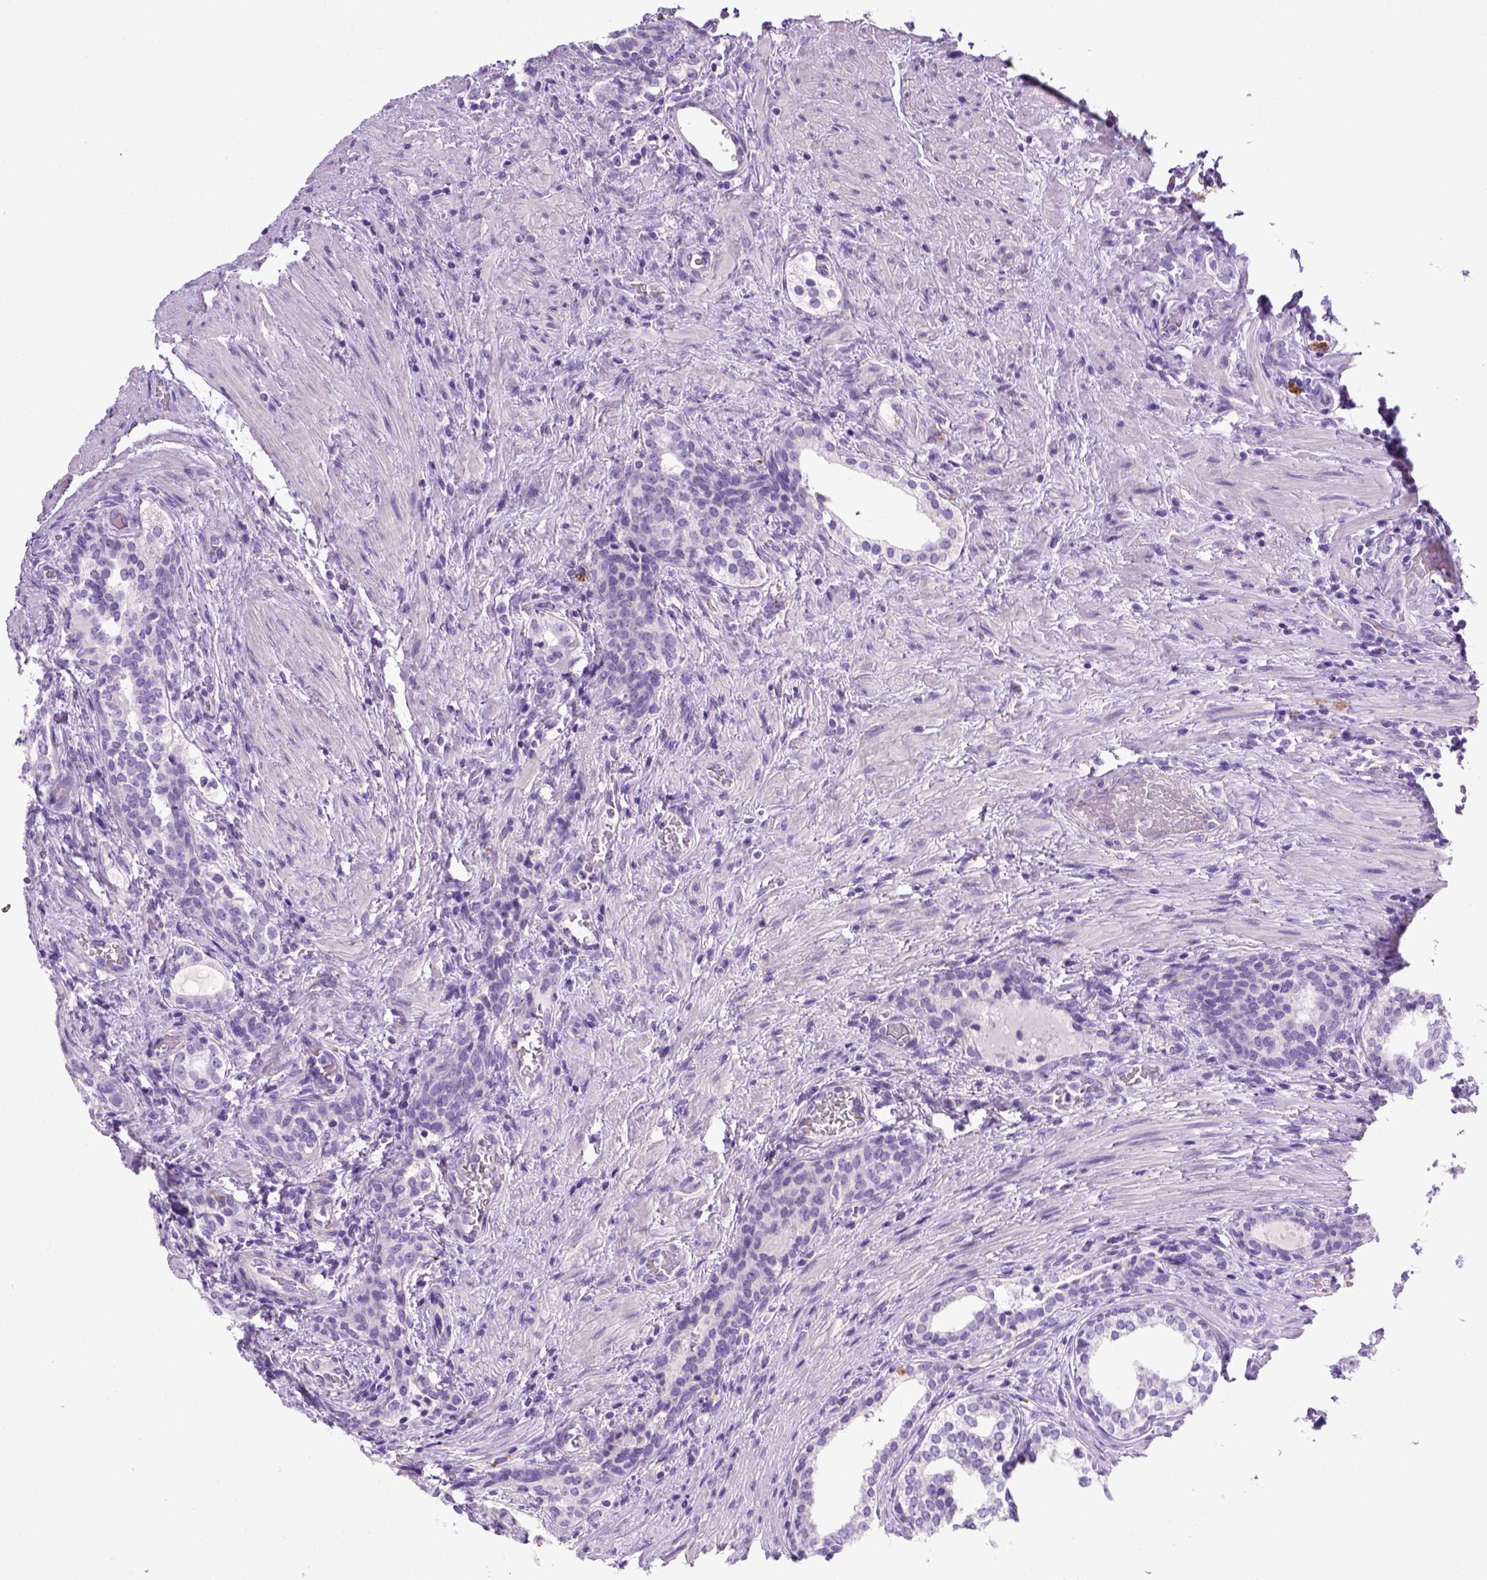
{"staining": {"intensity": "negative", "quantity": "none", "location": "none"}, "tissue": "prostate cancer", "cell_type": "Tumor cells", "image_type": "cancer", "snomed": [{"axis": "morphology", "description": "Adenocarcinoma, NOS"}, {"axis": "morphology", "description": "Adenocarcinoma, High grade"}, {"axis": "topography", "description": "Prostate"}], "caption": "Immunohistochemical staining of human prostate cancer reveals no significant staining in tumor cells.", "gene": "KRT71", "patient": {"sex": "male", "age": 61}}